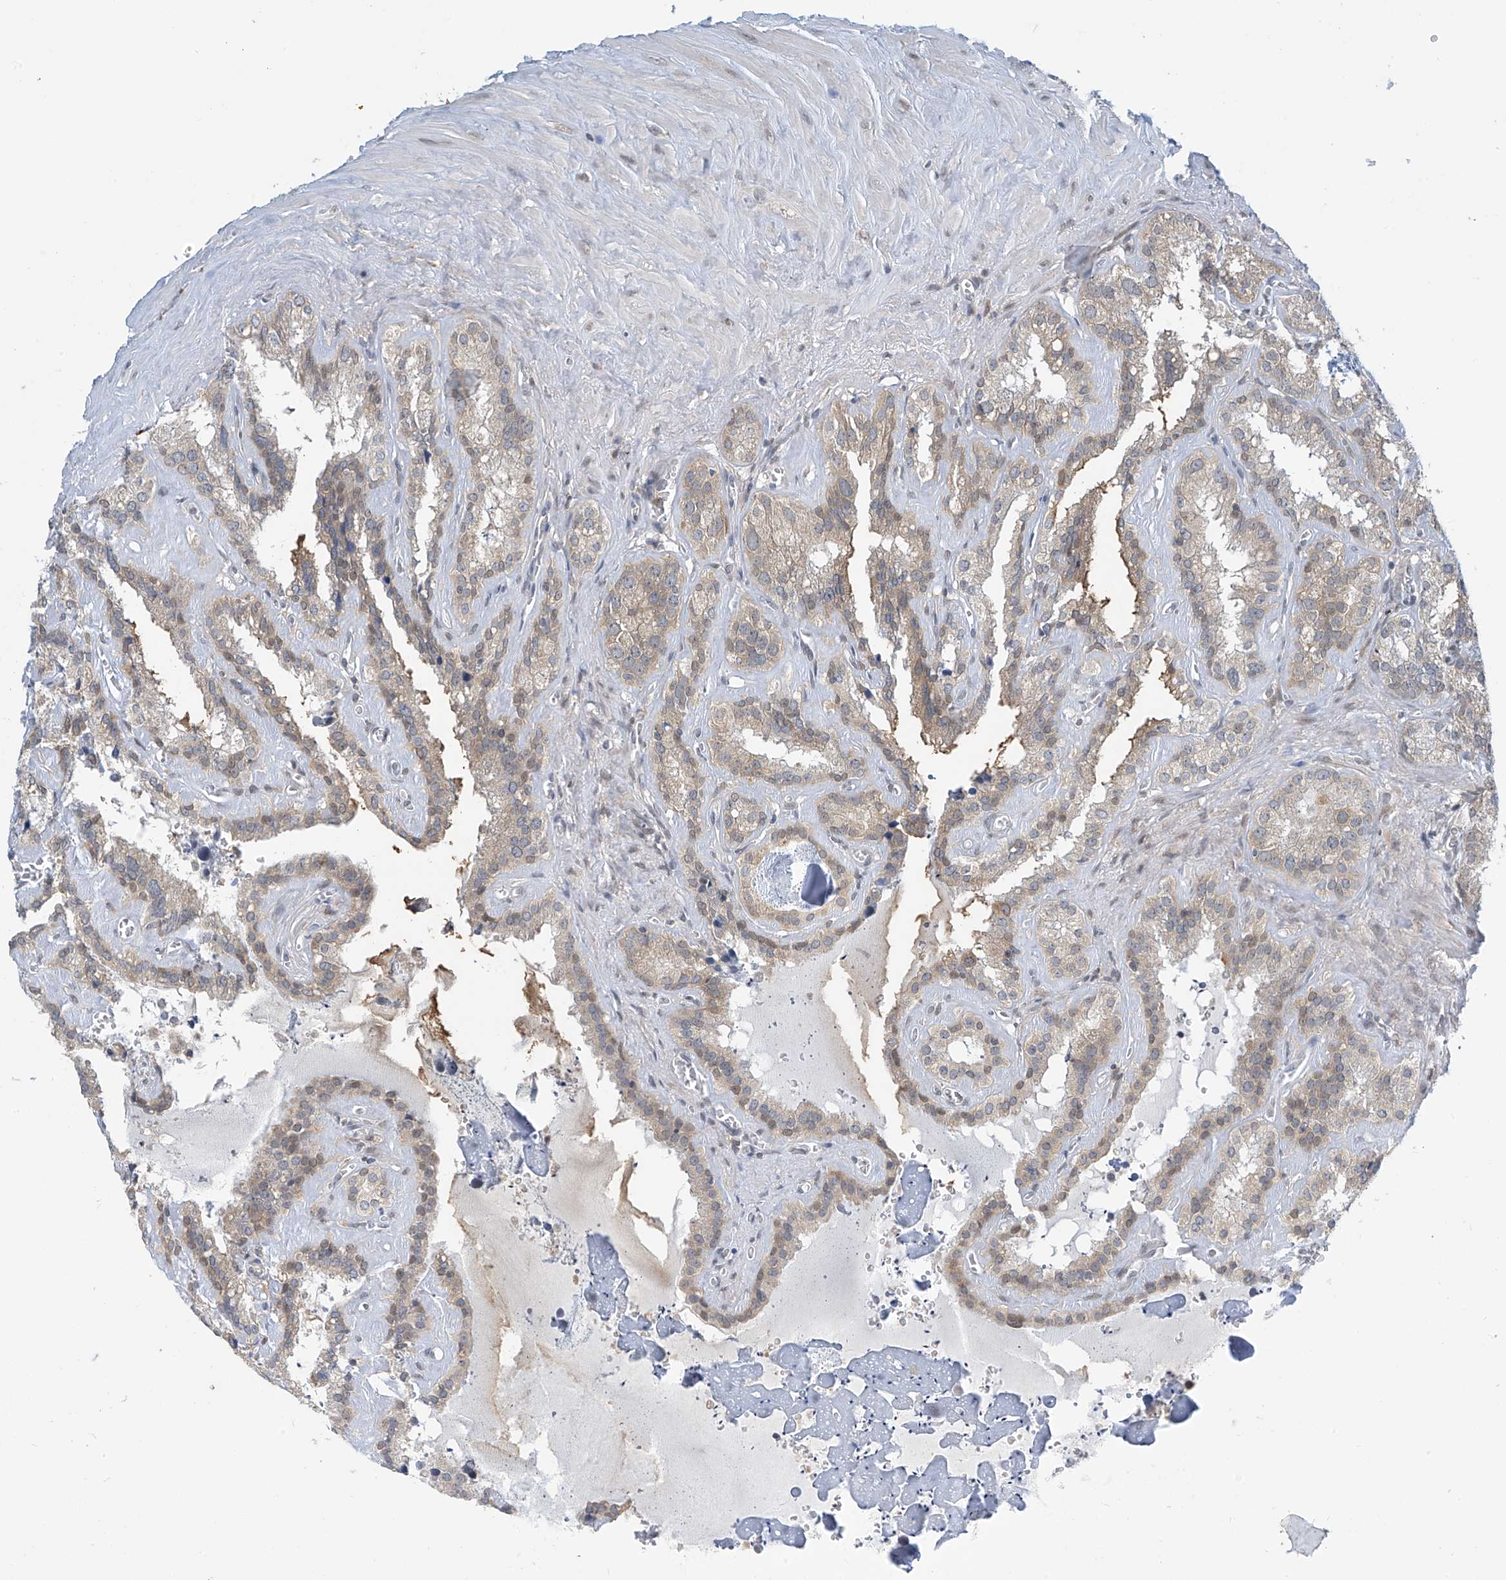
{"staining": {"intensity": "weak", "quantity": "25%-75%", "location": "cytoplasmic/membranous"}, "tissue": "seminal vesicle", "cell_type": "Glandular cells", "image_type": "normal", "snomed": [{"axis": "morphology", "description": "Normal tissue, NOS"}, {"axis": "topography", "description": "Prostate"}, {"axis": "topography", "description": "Seminal veicle"}], "caption": "Immunohistochemical staining of benign human seminal vesicle shows weak cytoplasmic/membranous protein staining in approximately 25%-75% of glandular cells. (DAB = brown stain, brightfield microscopy at high magnification).", "gene": "APLF", "patient": {"sex": "male", "age": 59}}